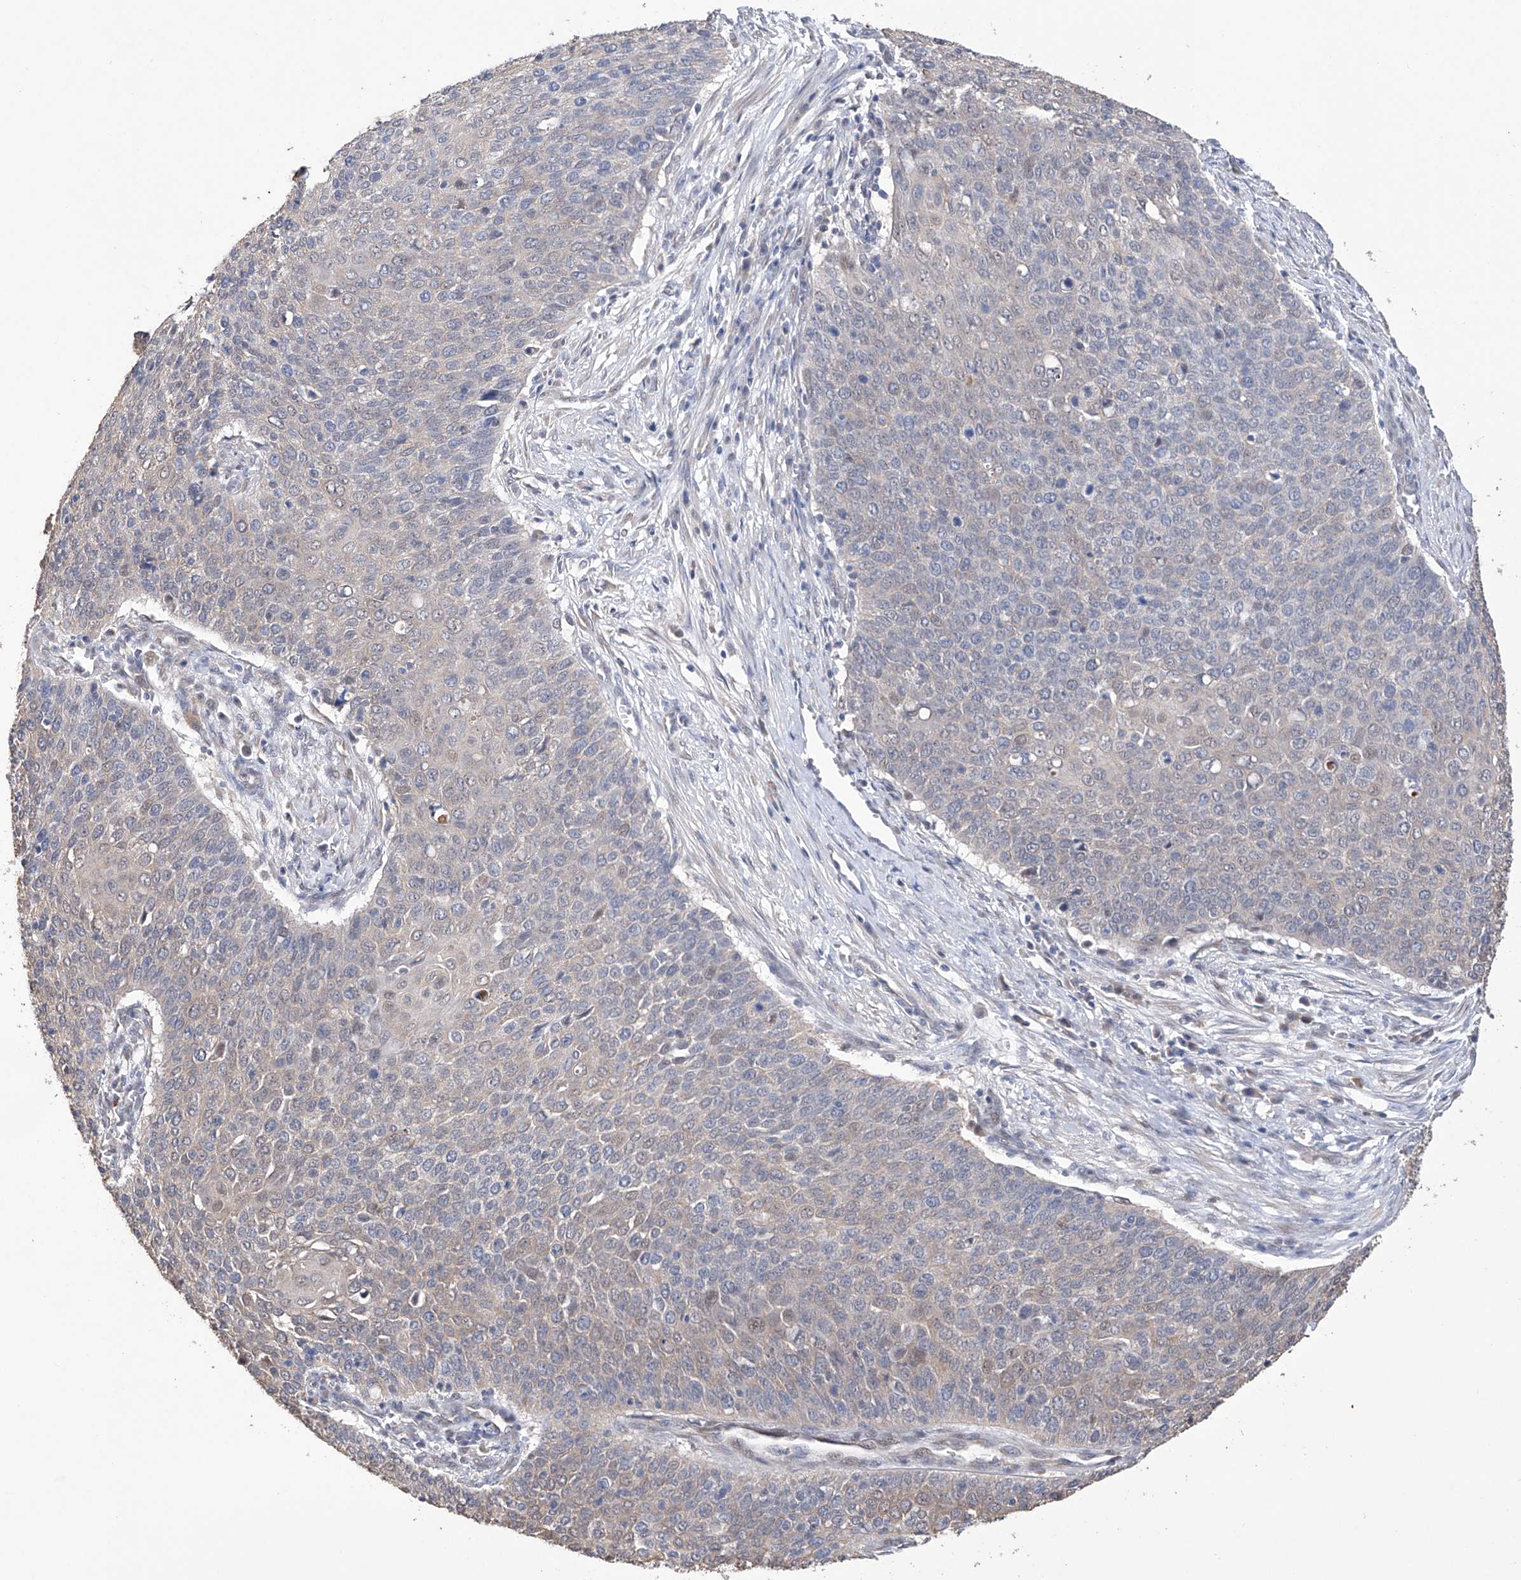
{"staining": {"intensity": "weak", "quantity": "<25%", "location": "cytoplasmic/membranous"}, "tissue": "cervical cancer", "cell_type": "Tumor cells", "image_type": "cancer", "snomed": [{"axis": "morphology", "description": "Squamous cell carcinoma, NOS"}, {"axis": "topography", "description": "Cervix"}], "caption": "Protein analysis of squamous cell carcinoma (cervical) displays no significant expression in tumor cells. Nuclei are stained in blue.", "gene": "AFG1L", "patient": {"sex": "female", "age": 39}}